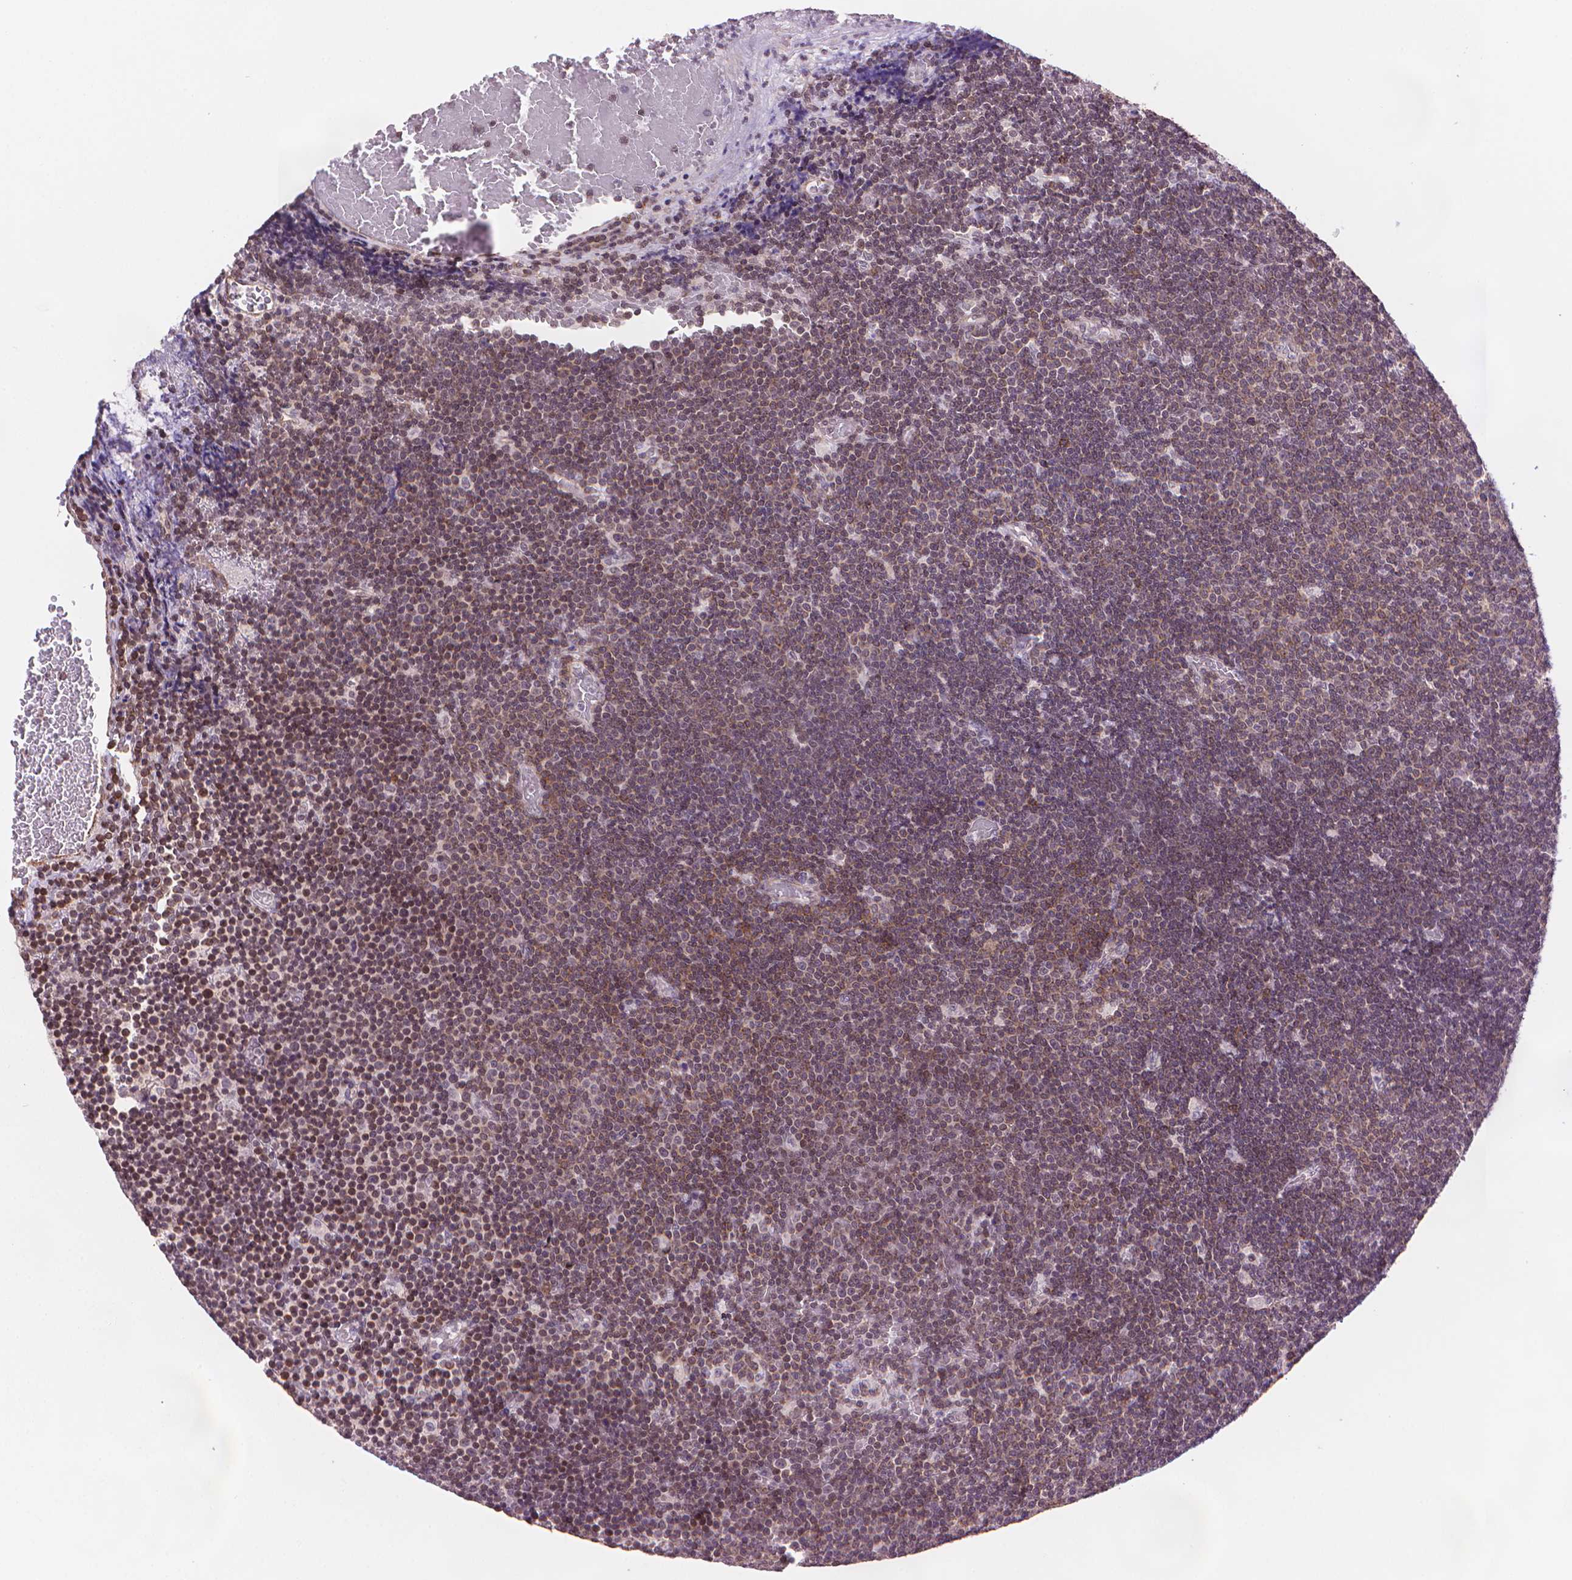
{"staining": {"intensity": "weak", "quantity": ">75%", "location": "cytoplasmic/membranous"}, "tissue": "lymphoma", "cell_type": "Tumor cells", "image_type": "cancer", "snomed": [{"axis": "morphology", "description": "Malignant lymphoma, non-Hodgkin's type, Low grade"}, {"axis": "topography", "description": "Brain"}], "caption": "Tumor cells display low levels of weak cytoplasmic/membranous positivity in about >75% of cells in human malignant lymphoma, non-Hodgkin's type (low-grade). (Stains: DAB (3,3'-diaminobenzidine) in brown, nuclei in blue, Microscopy: brightfield microscopy at high magnification).", "gene": "TMEM184A", "patient": {"sex": "female", "age": 66}}